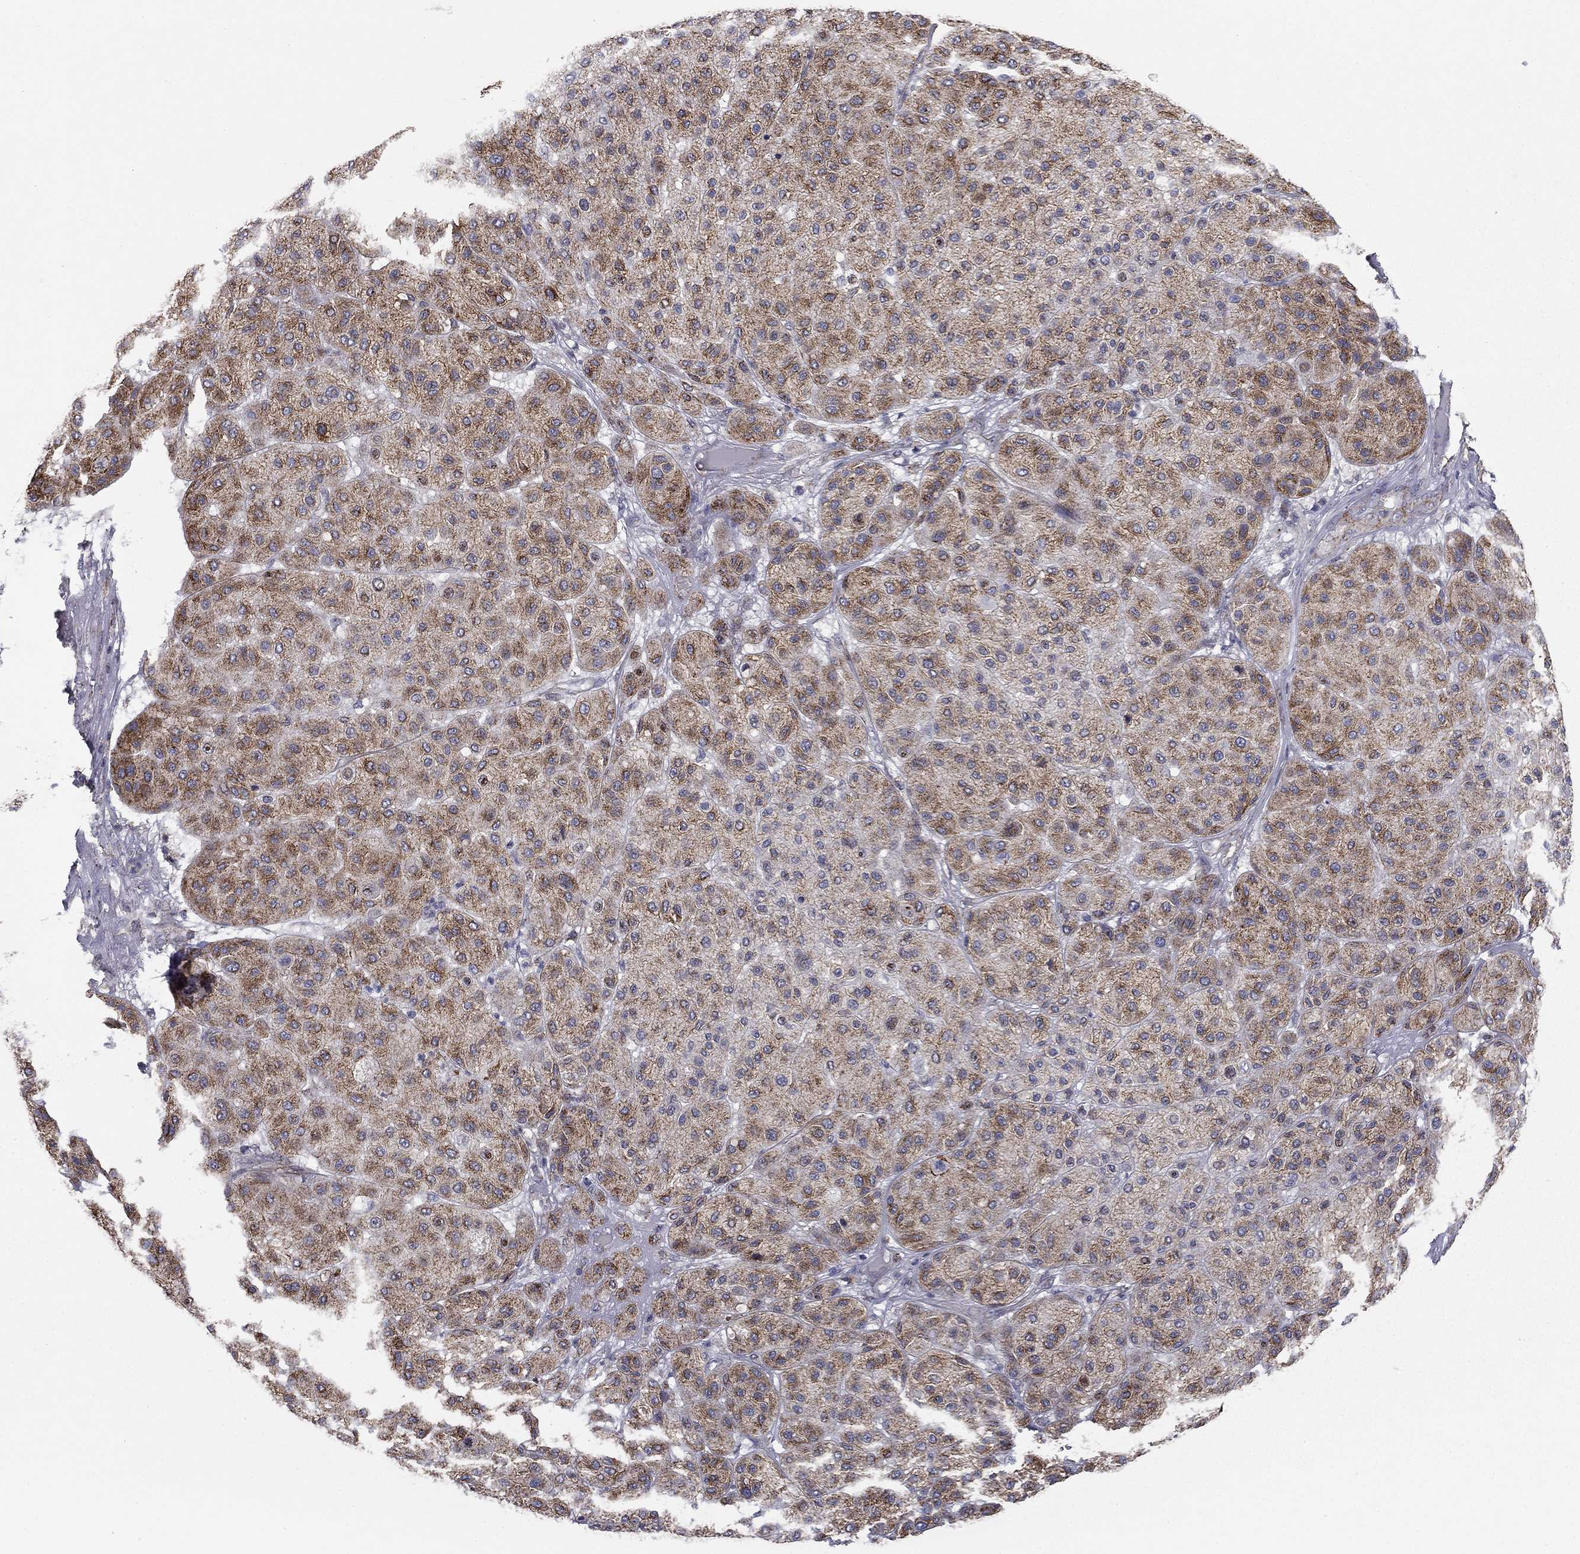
{"staining": {"intensity": "moderate", "quantity": ">75%", "location": "cytoplasmic/membranous"}, "tissue": "melanoma", "cell_type": "Tumor cells", "image_type": "cancer", "snomed": [{"axis": "morphology", "description": "Malignant melanoma, Metastatic site"}, {"axis": "topography", "description": "Smooth muscle"}], "caption": "Approximately >75% of tumor cells in malignant melanoma (metastatic site) exhibit moderate cytoplasmic/membranous protein positivity as visualized by brown immunohistochemical staining.", "gene": "SEPTIN3", "patient": {"sex": "male", "age": 41}}